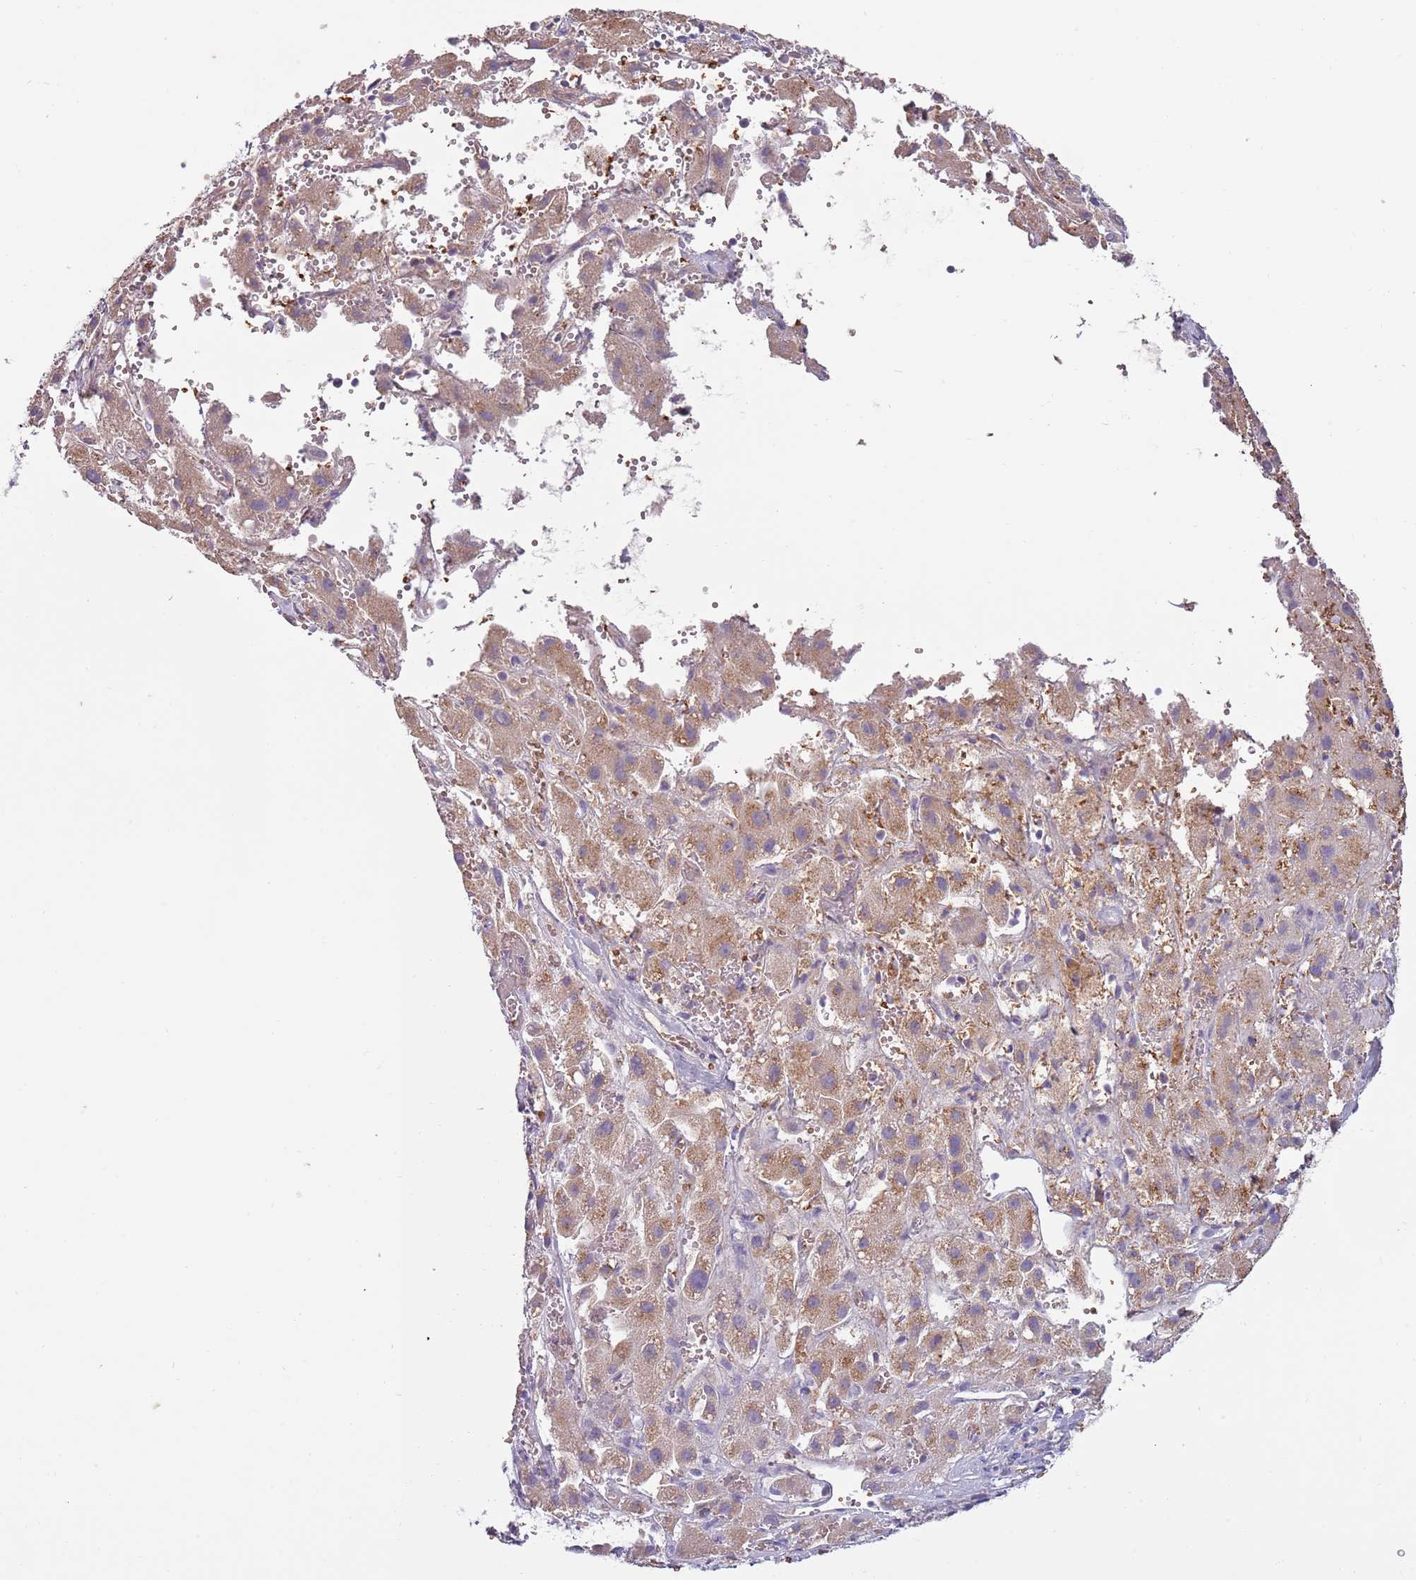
{"staining": {"intensity": "moderate", "quantity": "25%-75%", "location": "cytoplasmic/membranous"}, "tissue": "liver cancer", "cell_type": "Tumor cells", "image_type": "cancer", "snomed": [{"axis": "morphology", "description": "Carcinoma, Hepatocellular, NOS"}, {"axis": "topography", "description": "Liver"}], "caption": "A brown stain labels moderate cytoplasmic/membranous positivity of a protein in human liver hepatocellular carcinoma tumor cells.", "gene": "SYS1", "patient": {"sex": "female", "age": 58}}